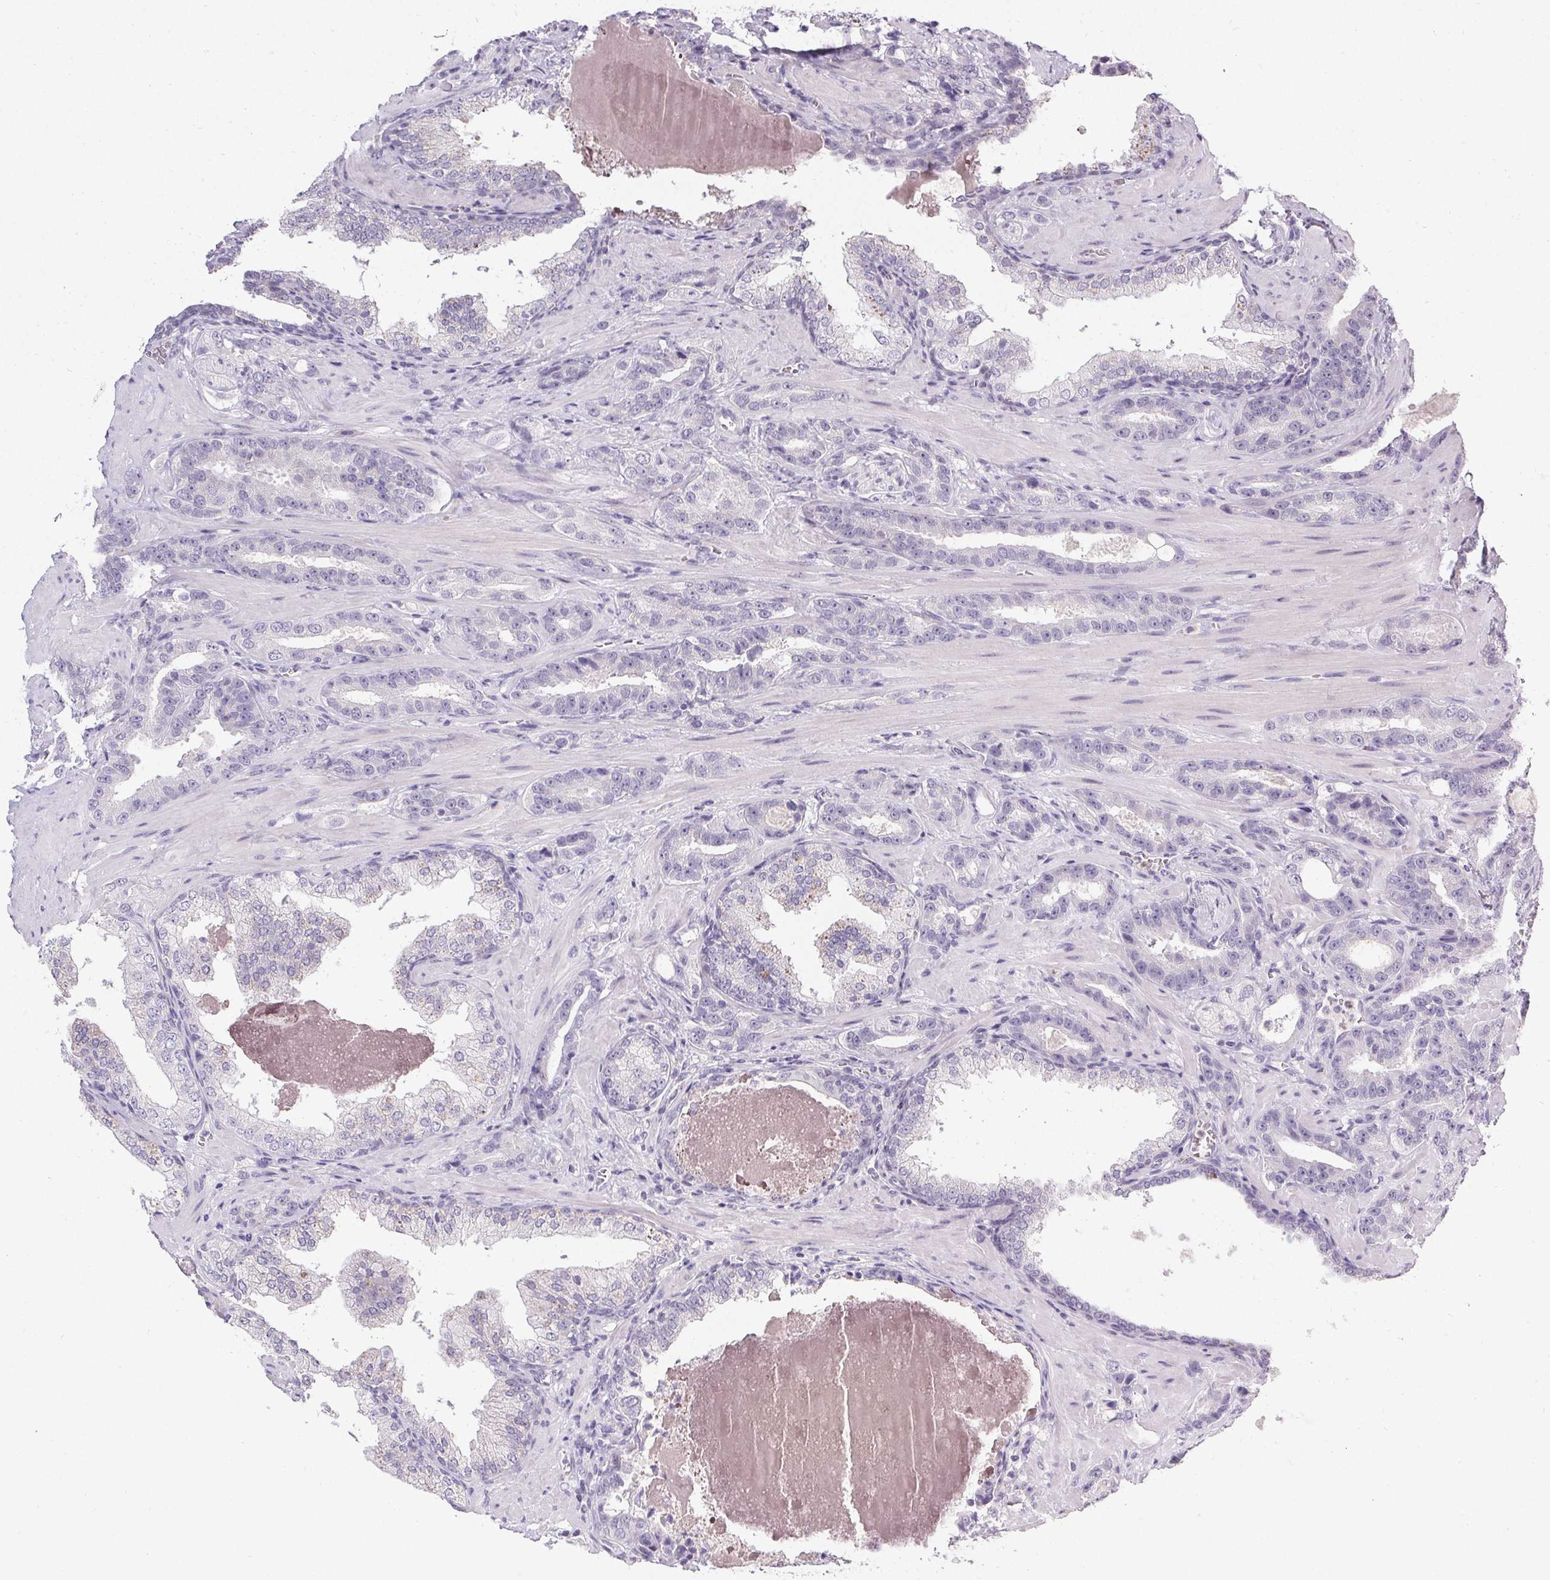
{"staining": {"intensity": "negative", "quantity": "none", "location": "none"}, "tissue": "prostate cancer", "cell_type": "Tumor cells", "image_type": "cancer", "snomed": [{"axis": "morphology", "description": "Adenocarcinoma, High grade"}, {"axis": "topography", "description": "Prostate"}], "caption": "Adenocarcinoma (high-grade) (prostate) stained for a protein using immunohistochemistry demonstrates no expression tumor cells.", "gene": "PMEL", "patient": {"sex": "male", "age": 65}}